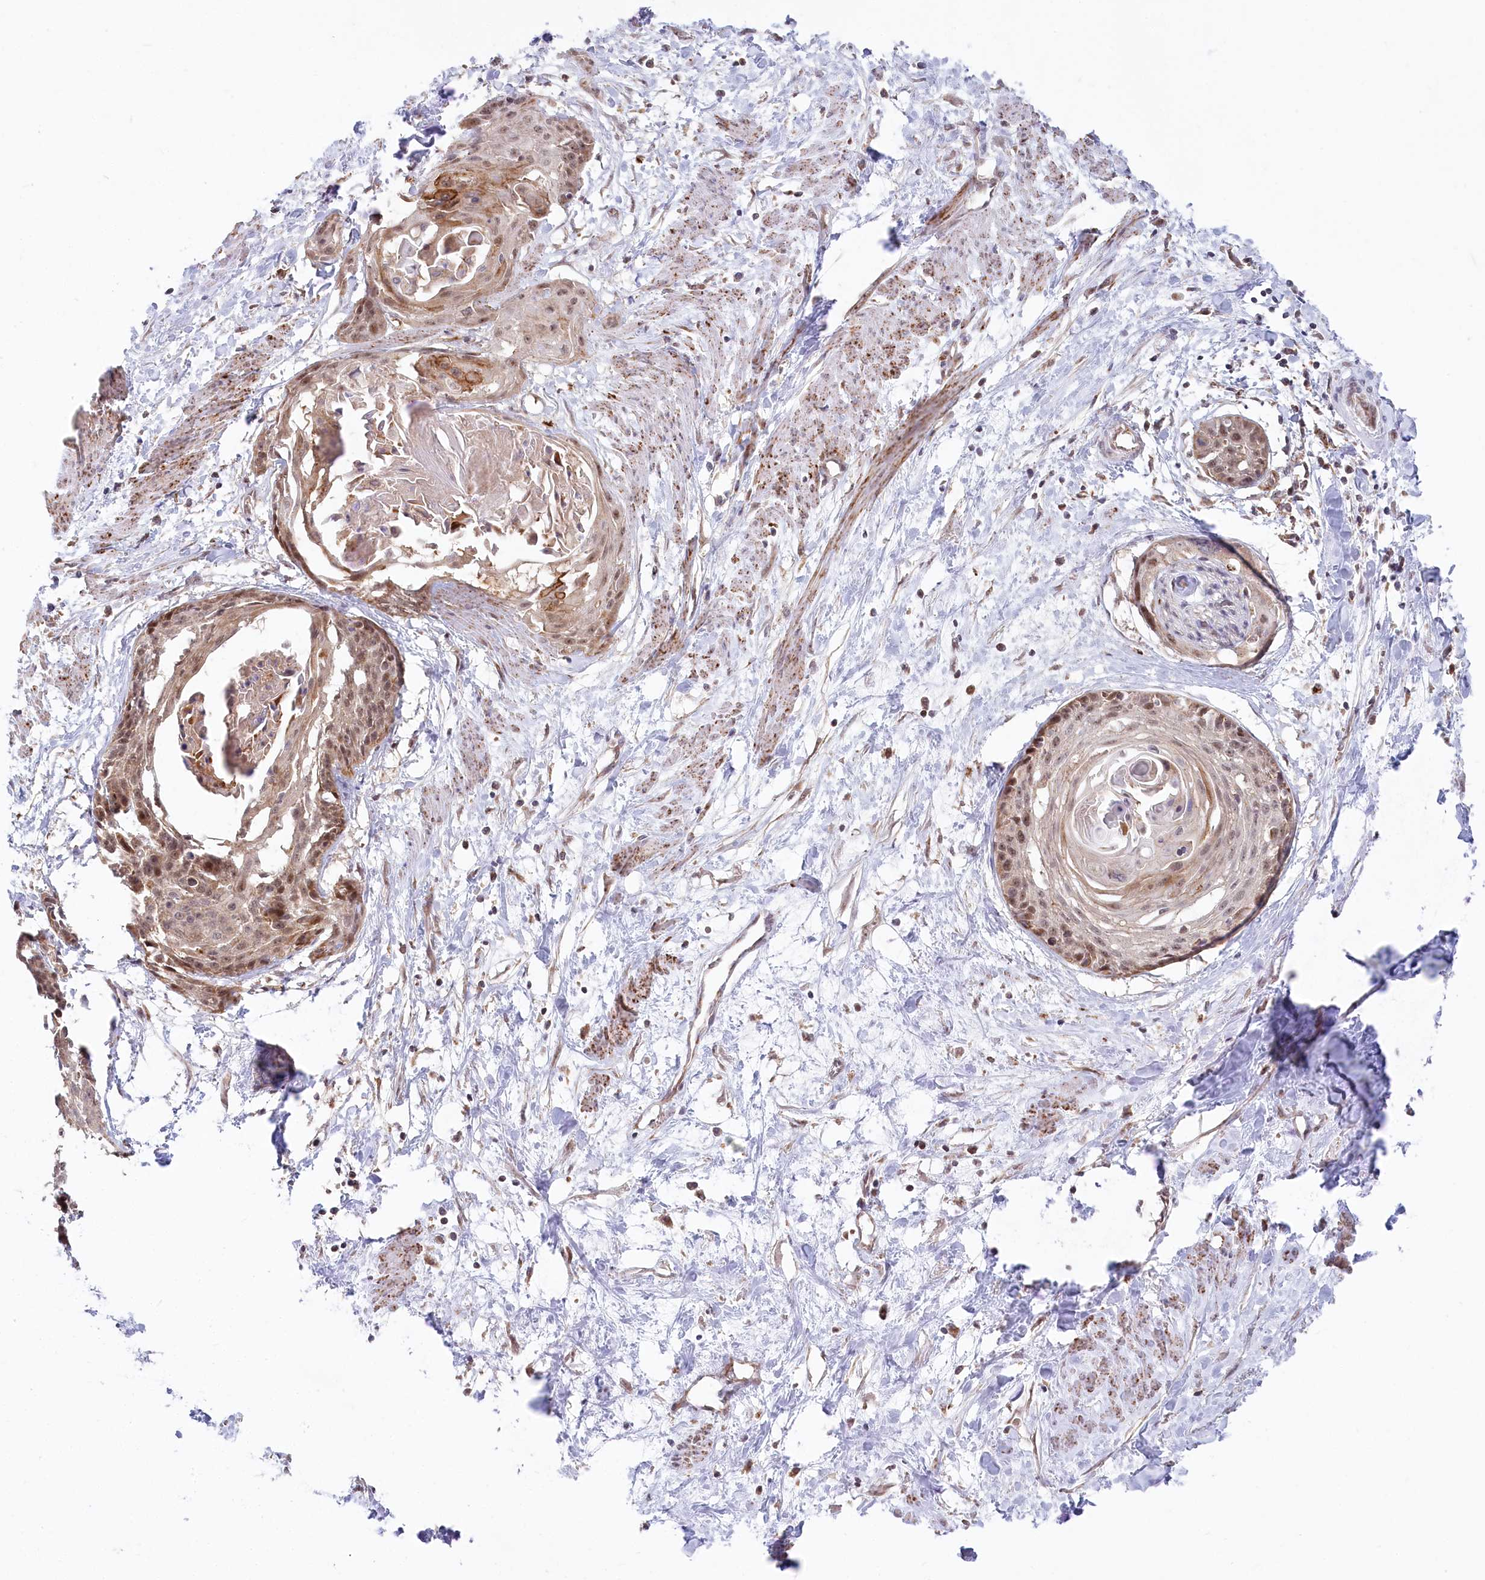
{"staining": {"intensity": "moderate", "quantity": ">75%", "location": "nuclear"}, "tissue": "cervical cancer", "cell_type": "Tumor cells", "image_type": "cancer", "snomed": [{"axis": "morphology", "description": "Squamous cell carcinoma, NOS"}, {"axis": "topography", "description": "Cervix"}], "caption": "IHC of cervical squamous cell carcinoma displays medium levels of moderate nuclear staining in approximately >75% of tumor cells. (DAB (3,3'-diaminobenzidine) = brown stain, brightfield microscopy at high magnification).", "gene": "RTN4IP1", "patient": {"sex": "female", "age": 57}}